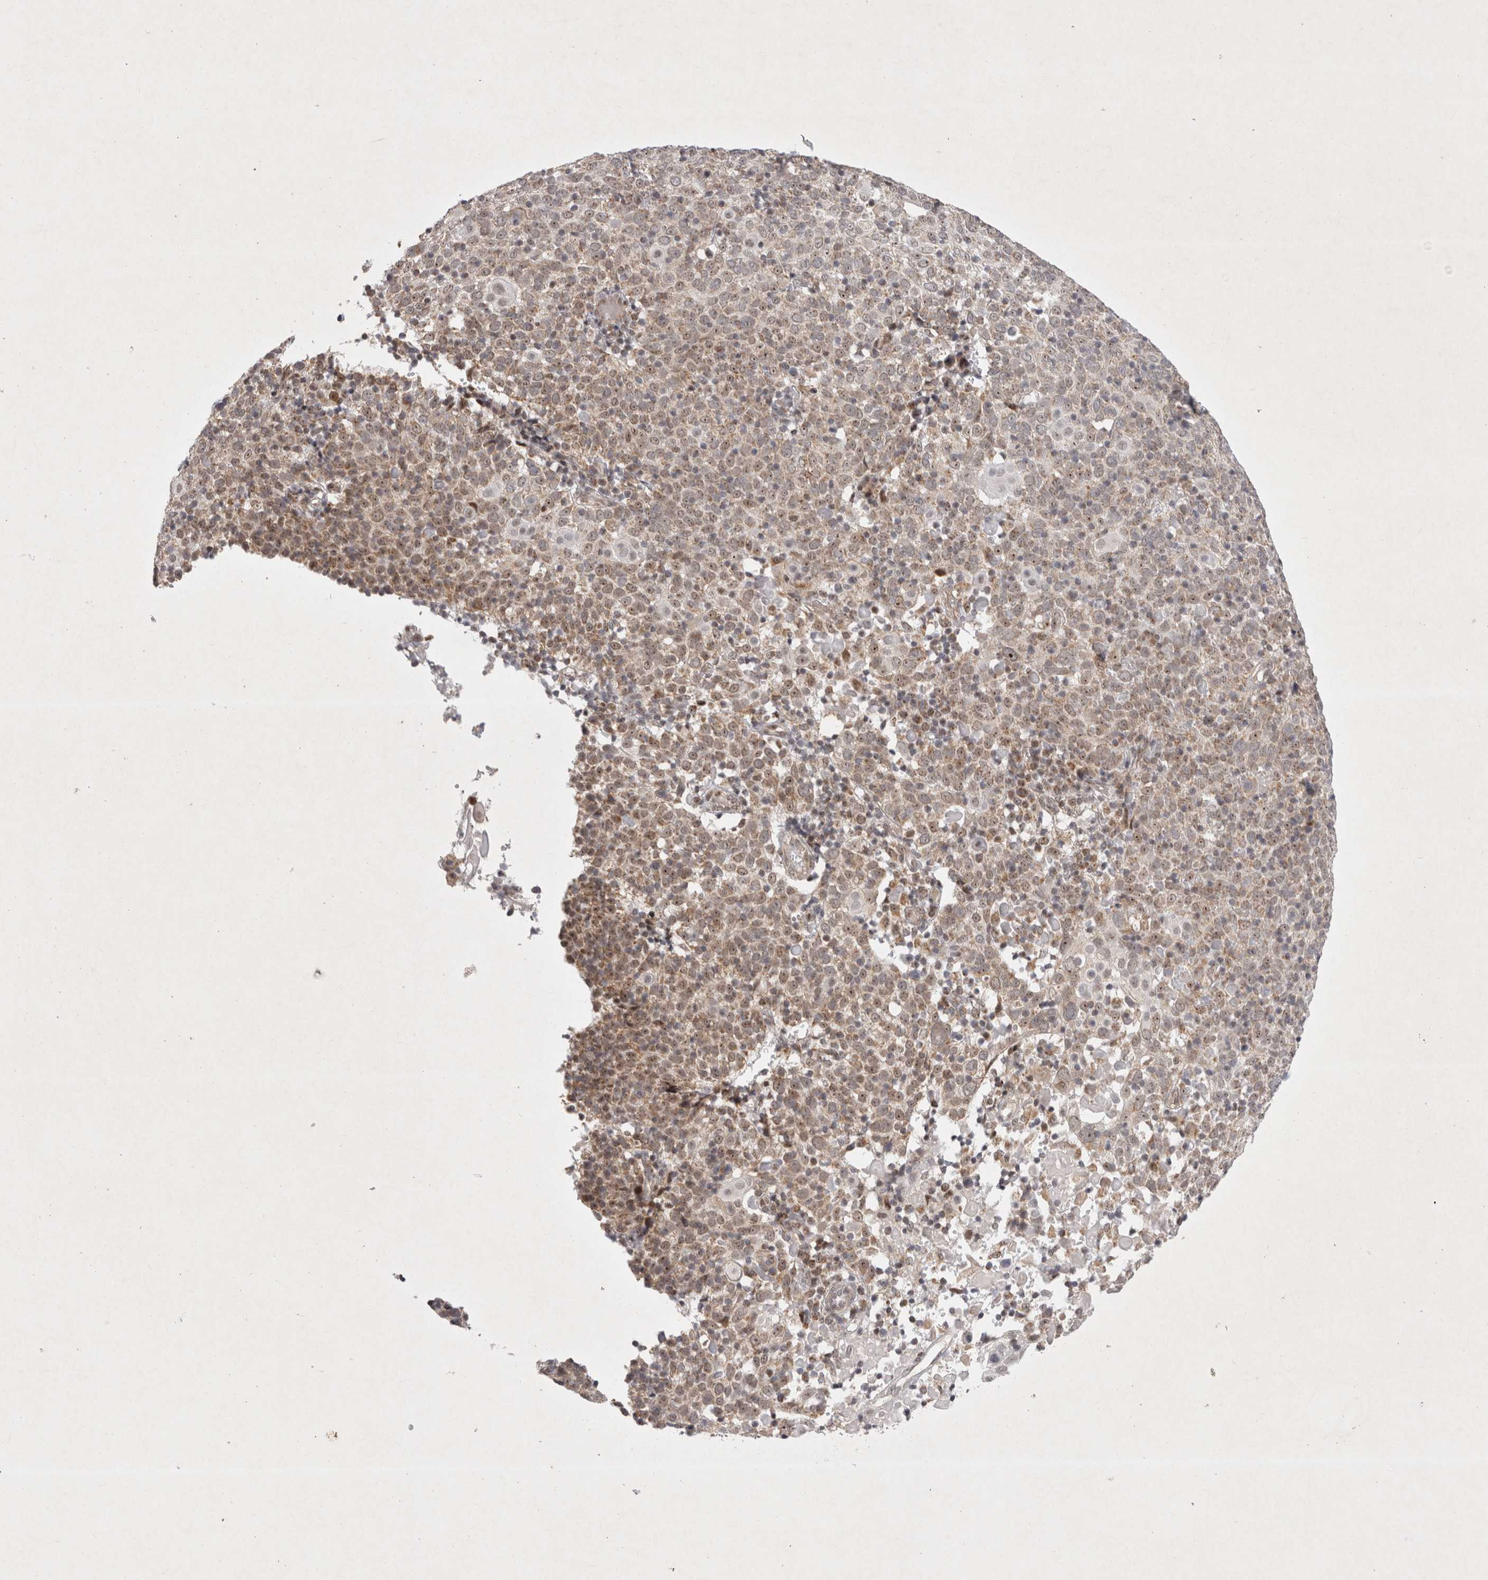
{"staining": {"intensity": "weak", "quantity": ">75%", "location": "cytoplasmic/membranous,nuclear"}, "tissue": "cervical cancer", "cell_type": "Tumor cells", "image_type": "cancer", "snomed": [{"axis": "morphology", "description": "Squamous cell carcinoma, NOS"}, {"axis": "topography", "description": "Cervix"}], "caption": "DAB immunohistochemical staining of cervical cancer displays weak cytoplasmic/membranous and nuclear protein positivity in approximately >75% of tumor cells. The staining is performed using DAB brown chromogen to label protein expression. The nuclei are counter-stained blue using hematoxylin.", "gene": "MRPL37", "patient": {"sex": "female", "age": 74}}